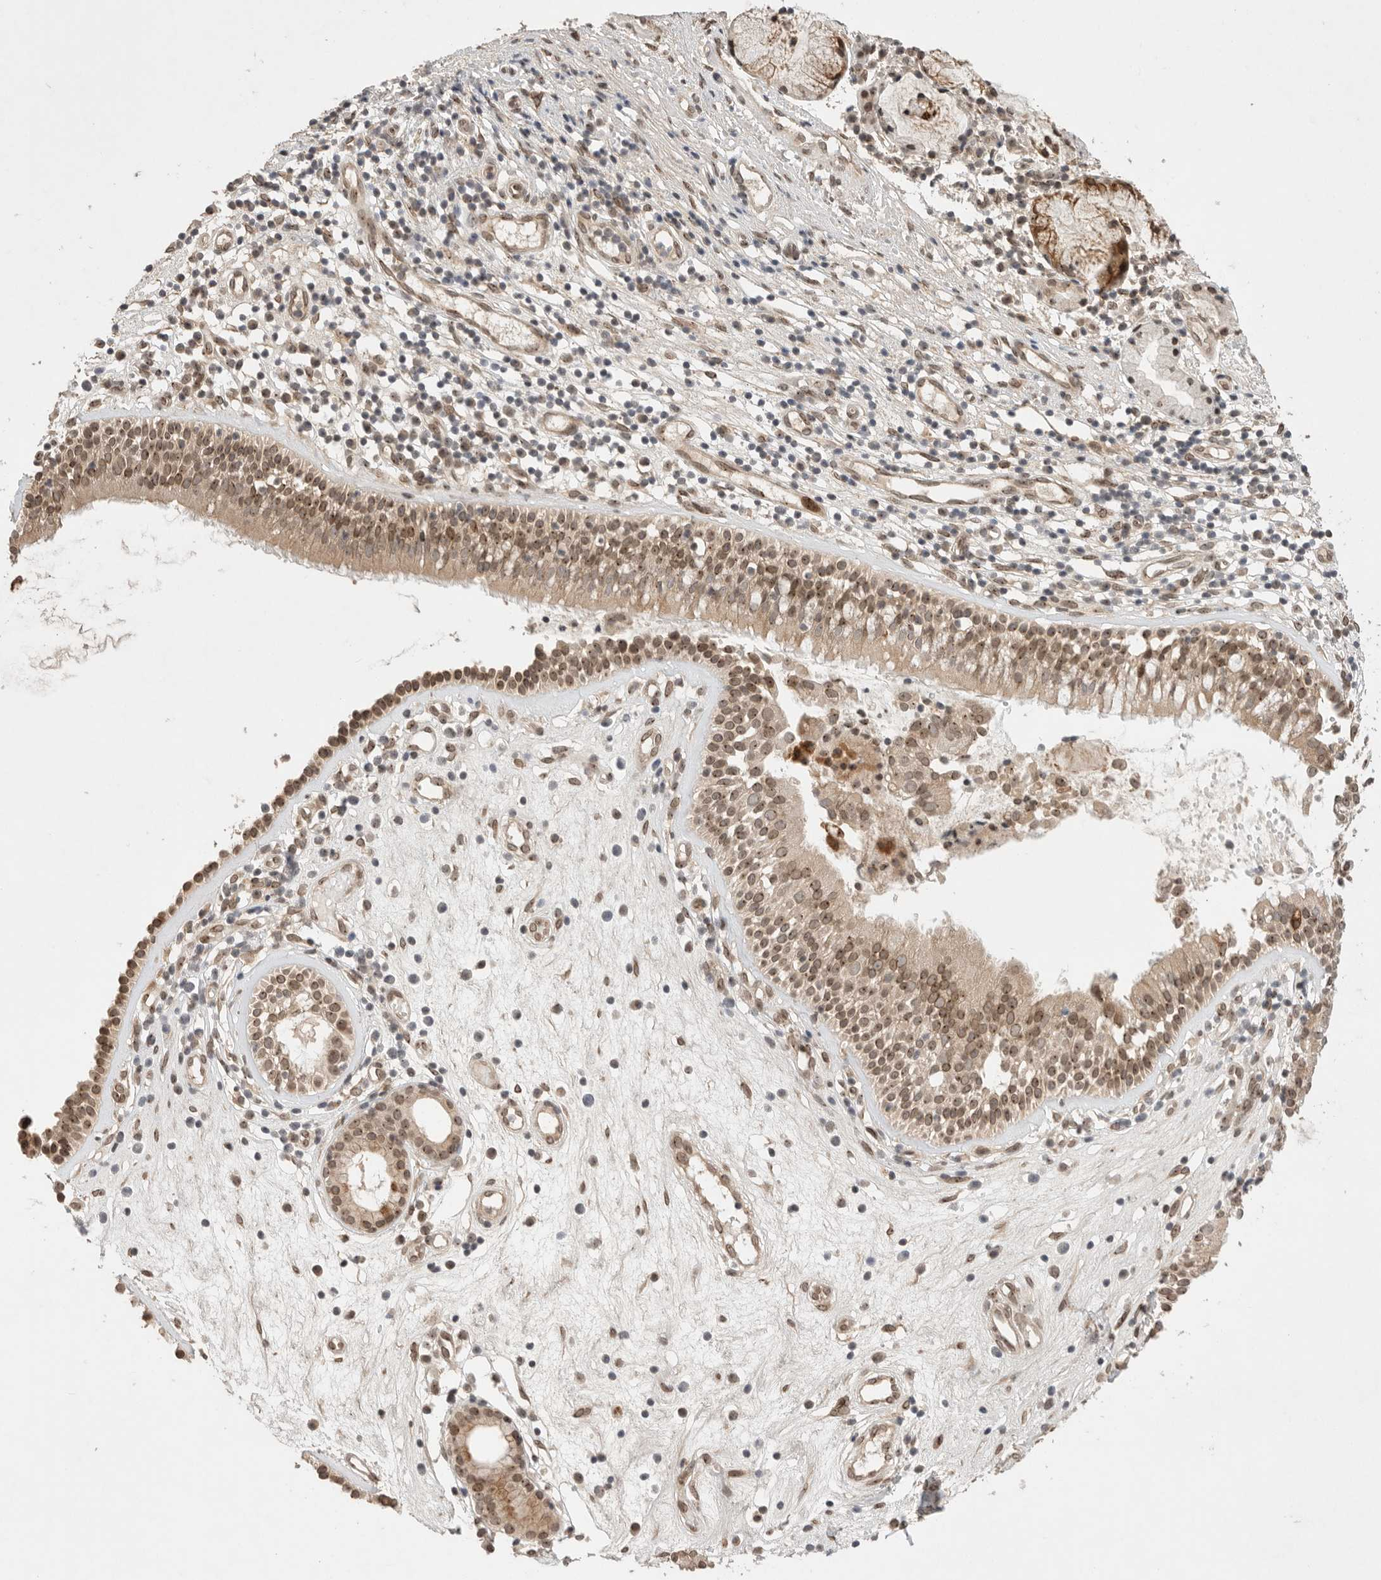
{"staining": {"intensity": "moderate", "quantity": ">75%", "location": "cytoplasmic/membranous,nuclear"}, "tissue": "nasopharynx", "cell_type": "Respiratory epithelial cells", "image_type": "normal", "snomed": [{"axis": "morphology", "description": "Normal tissue, NOS"}, {"axis": "topography", "description": "Nasopharynx"}], "caption": "Immunohistochemical staining of normal nasopharynx reveals >75% levels of moderate cytoplasmic/membranous,nuclear protein expression in about >75% of respiratory epithelial cells. (DAB IHC with brightfield microscopy, high magnification).", "gene": "LEMD3", "patient": {"sex": "female", "age": 39}}